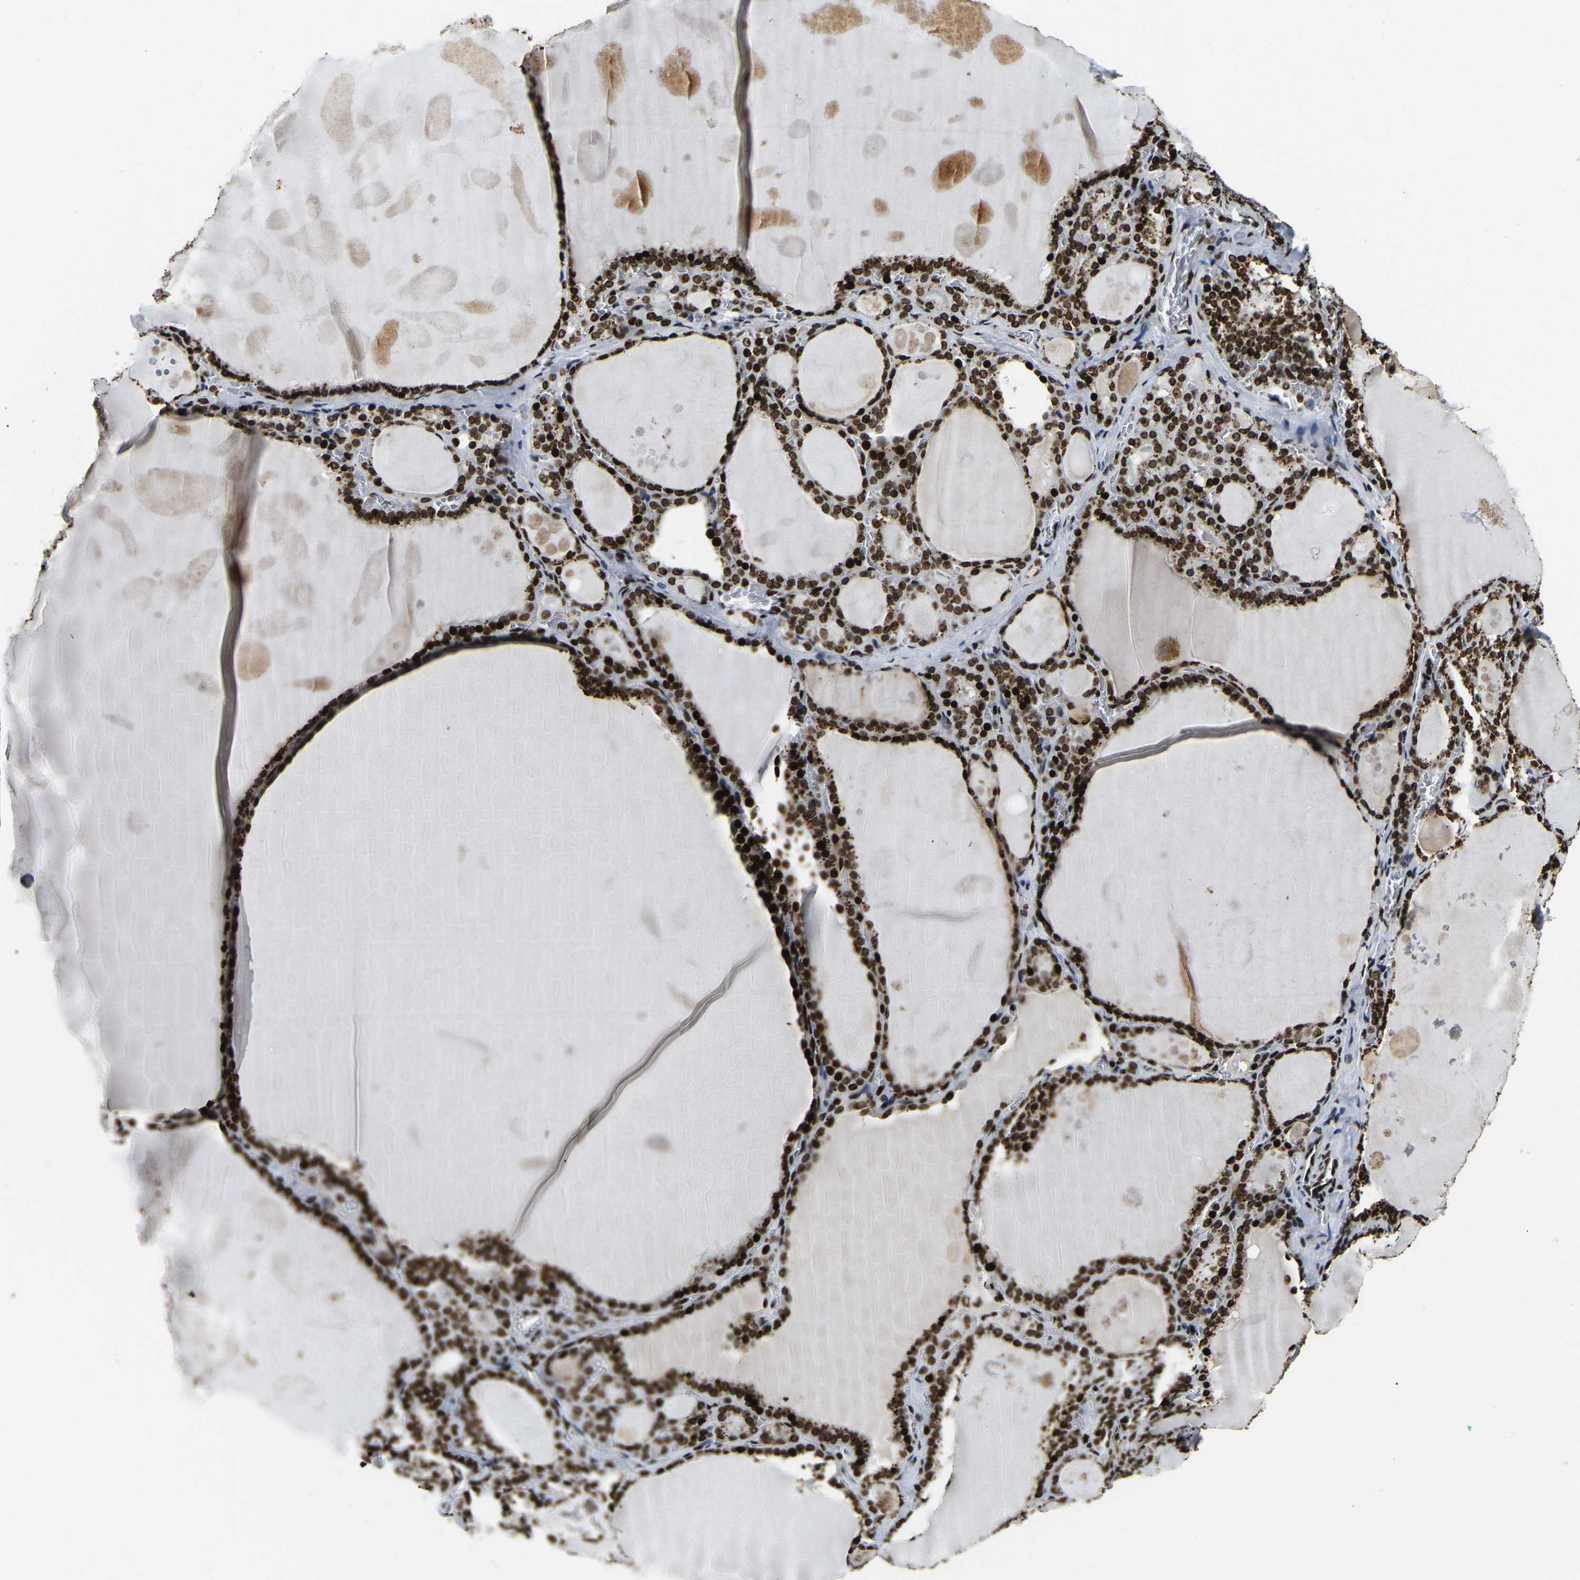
{"staining": {"intensity": "strong", "quantity": ">75%", "location": "cytoplasmic/membranous,nuclear"}, "tissue": "thyroid gland", "cell_type": "Glandular cells", "image_type": "normal", "snomed": [{"axis": "morphology", "description": "Normal tissue, NOS"}, {"axis": "topography", "description": "Thyroid gland"}], "caption": "Immunohistochemistry (DAB) staining of benign human thyroid gland exhibits strong cytoplasmic/membranous,nuclear protein staining in approximately >75% of glandular cells.", "gene": "LRRC61", "patient": {"sex": "male", "age": 56}}